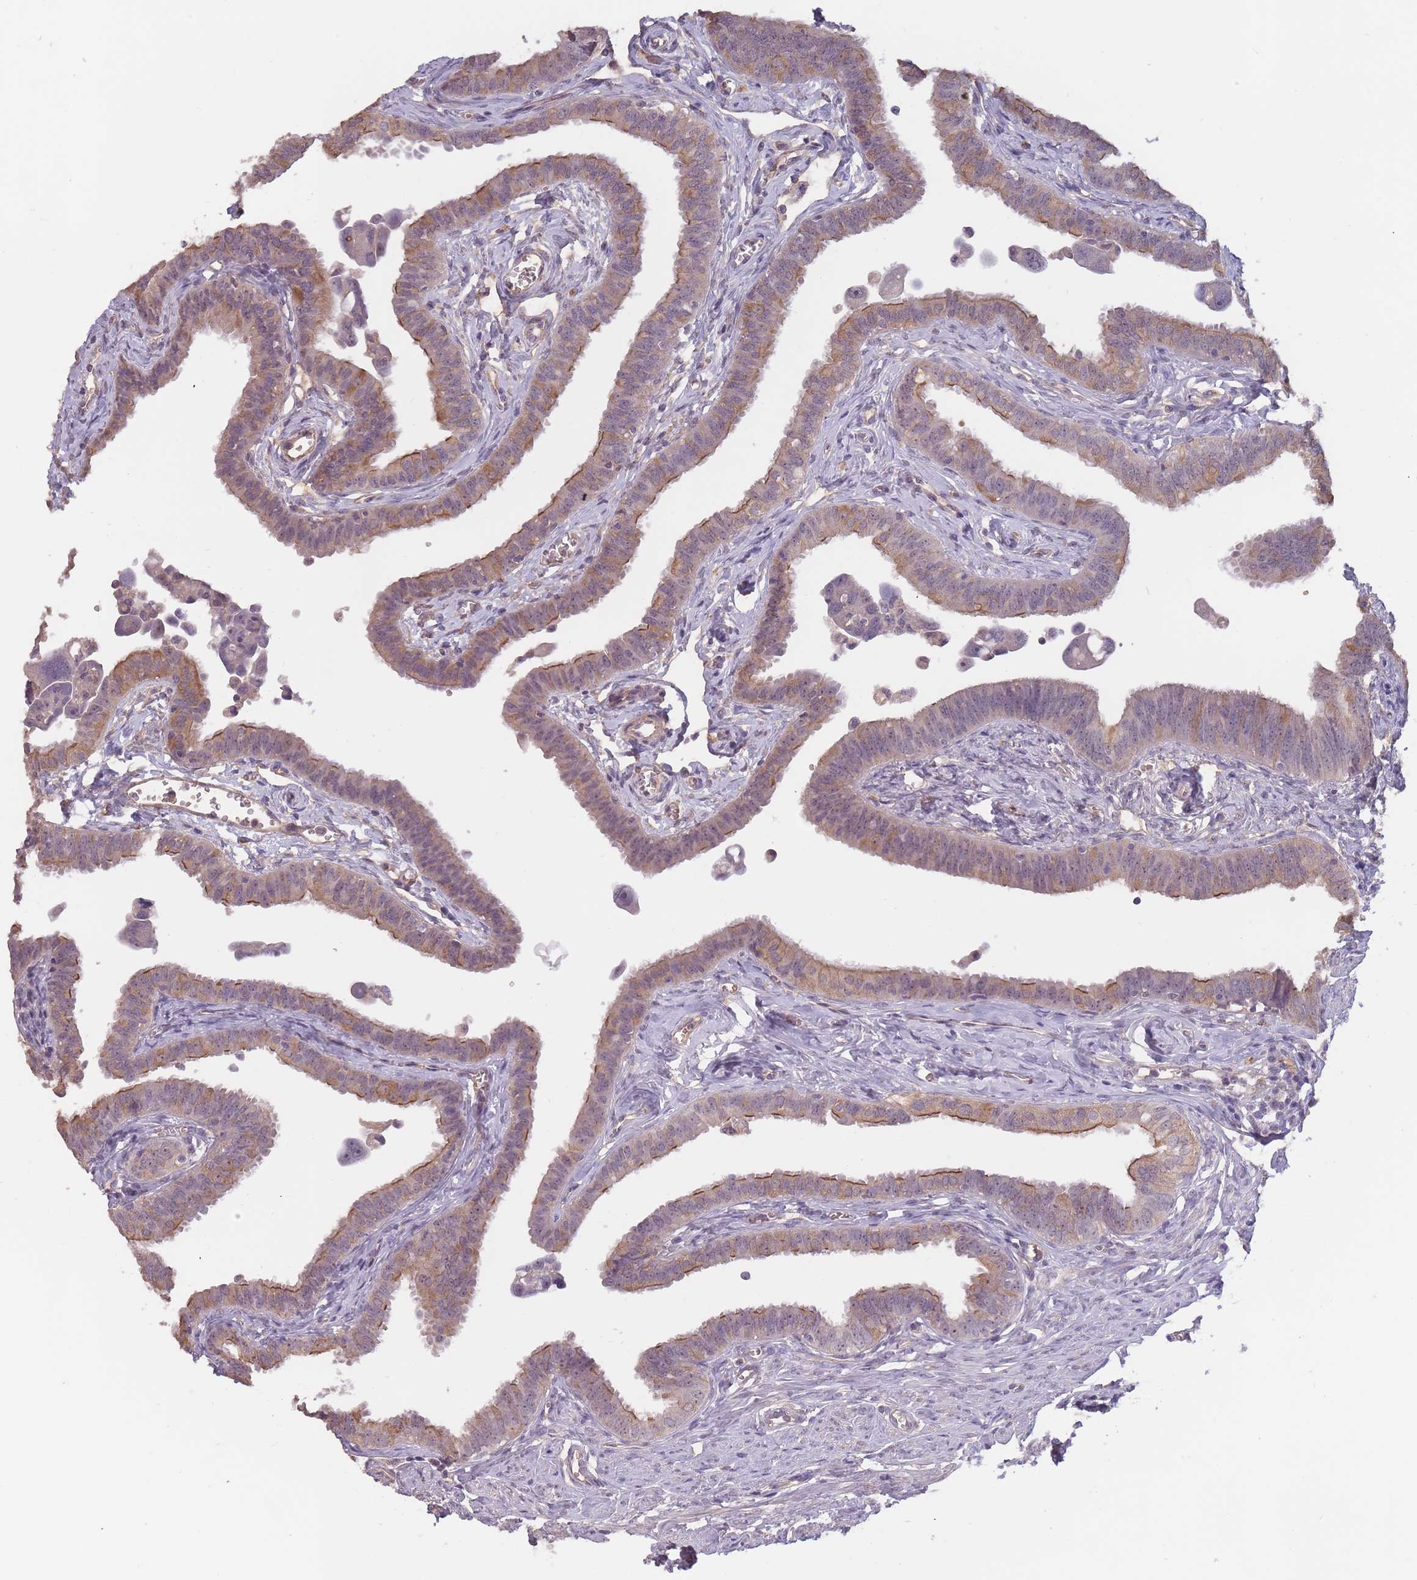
{"staining": {"intensity": "weak", "quantity": "25%-75%", "location": "cytoplasmic/membranous"}, "tissue": "fallopian tube", "cell_type": "Glandular cells", "image_type": "normal", "snomed": [{"axis": "morphology", "description": "Normal tissue, NOS"}, {"axis": "morphology", "description": "Carcinoma, NOS"}, {"axis": "topography", "description": "Fallopian tube"}, {"axis": "topography", "description": "Ovary"}], "caption": "Immunohistochemical staining of normal human fallopian tube displays low levels of weak cytoplasmic/membranous positivity in about 25%-75% of glandular cells. The staining was performed using DAB to visualize the protein expression in brown, while the nuclei were stained in blue with hematoxylin (Magnification: 20x).", "gene": "KIAA1755", "patient": {"sex": "female", "age": 59}}